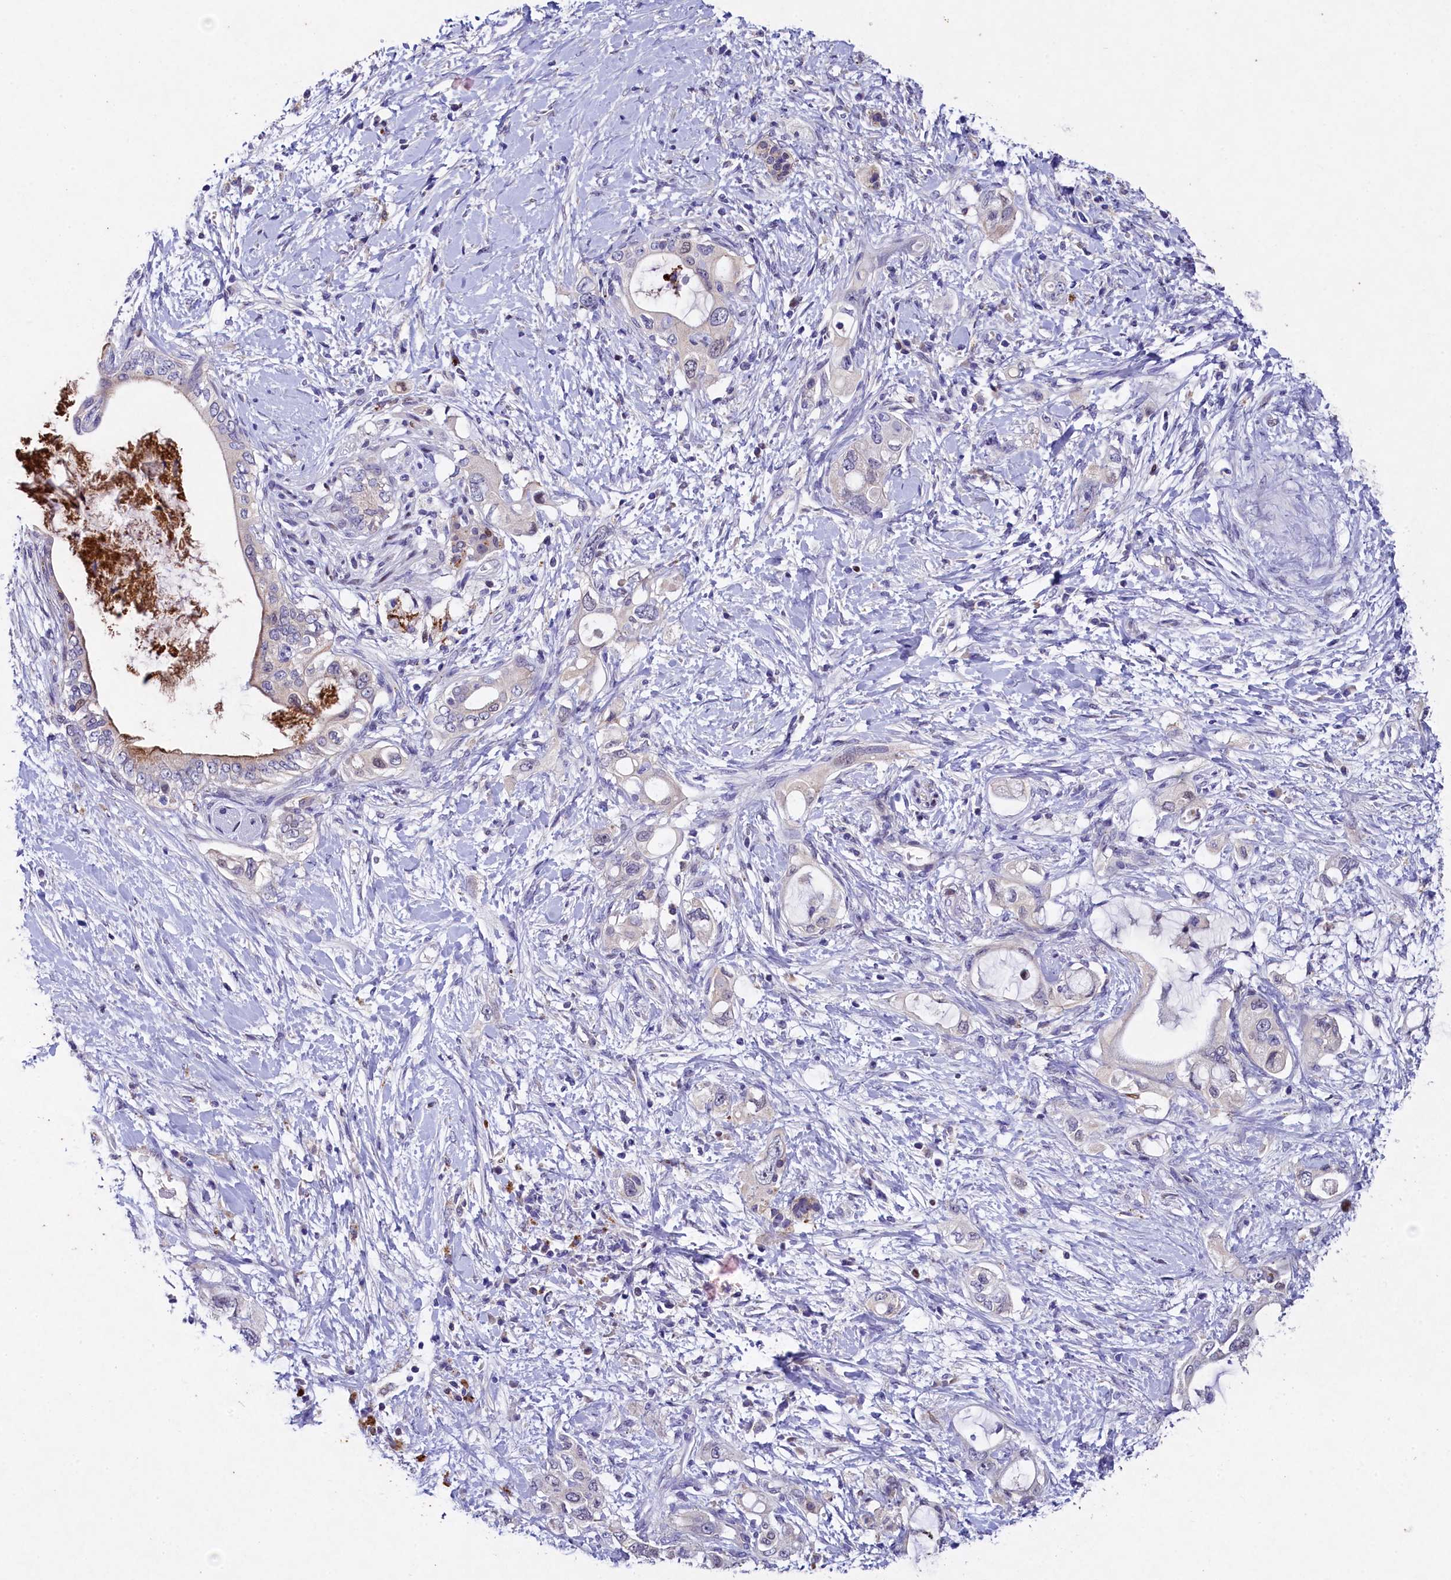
{"staining": {"intensity": "negative", "quantity": "none", "location": "none"}, "tissue": "pancreatic cancer", "cell_type": "Tumor cells", "image_type": "cancer", "snomed": [{"axis": "morphology", "description": "Adenocarcinoma, NOS"}, {"axis": "topography", "description": "Pancreas"}], "caption": "An IHC photomicrograph of pancreatic cancer is shown. There is no staining in tumor cells of pancreatic cancer.", "gene": "TGDS", "patient": {"sex": "female", "age": 56}}